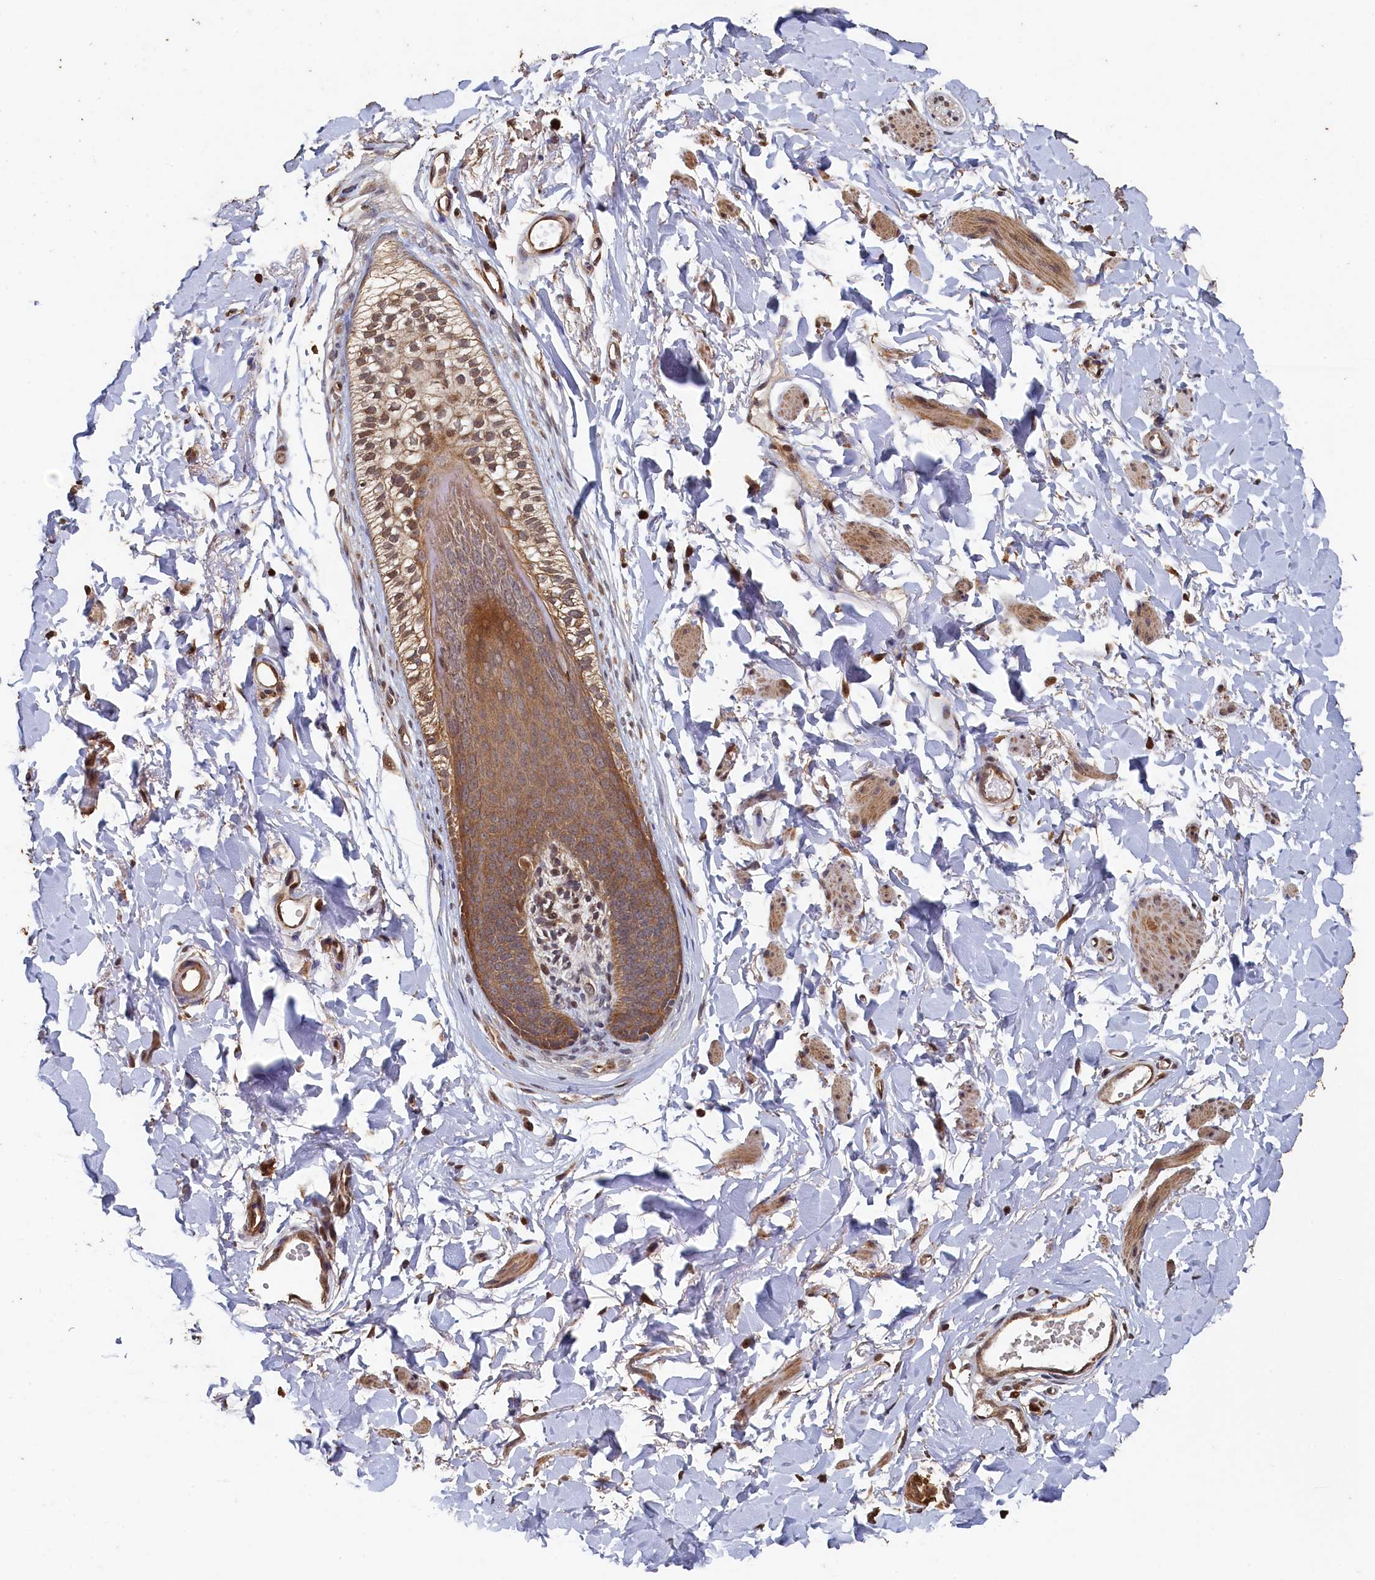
{"staining": {"intensity": "moderate", "quantity": ">75%", "location": "cytoplasmic/membranous,nuclear"}, "tissue": "skin", "cell_type": "Epidermal cells", "image_type": "normal", "snomed": [{"axis": "morphology", "description": "Normal tissue, NOS"}, {"axis": "morphology", "description": "Inflammation, NOS"}, {"axis": "topography", "description": "Vulva"}], "caption": "This histopathology image displays benign skin stained with immunohistochemistry (IHC) to label a protein in brown. The cytoplasmic/membranous,nuclear of epidermal cells show moderate positivity for the protein. Nuclei are counter-stained blue.", "gene": "PIGN", "patient": {"sex": "female", "age": 84}}